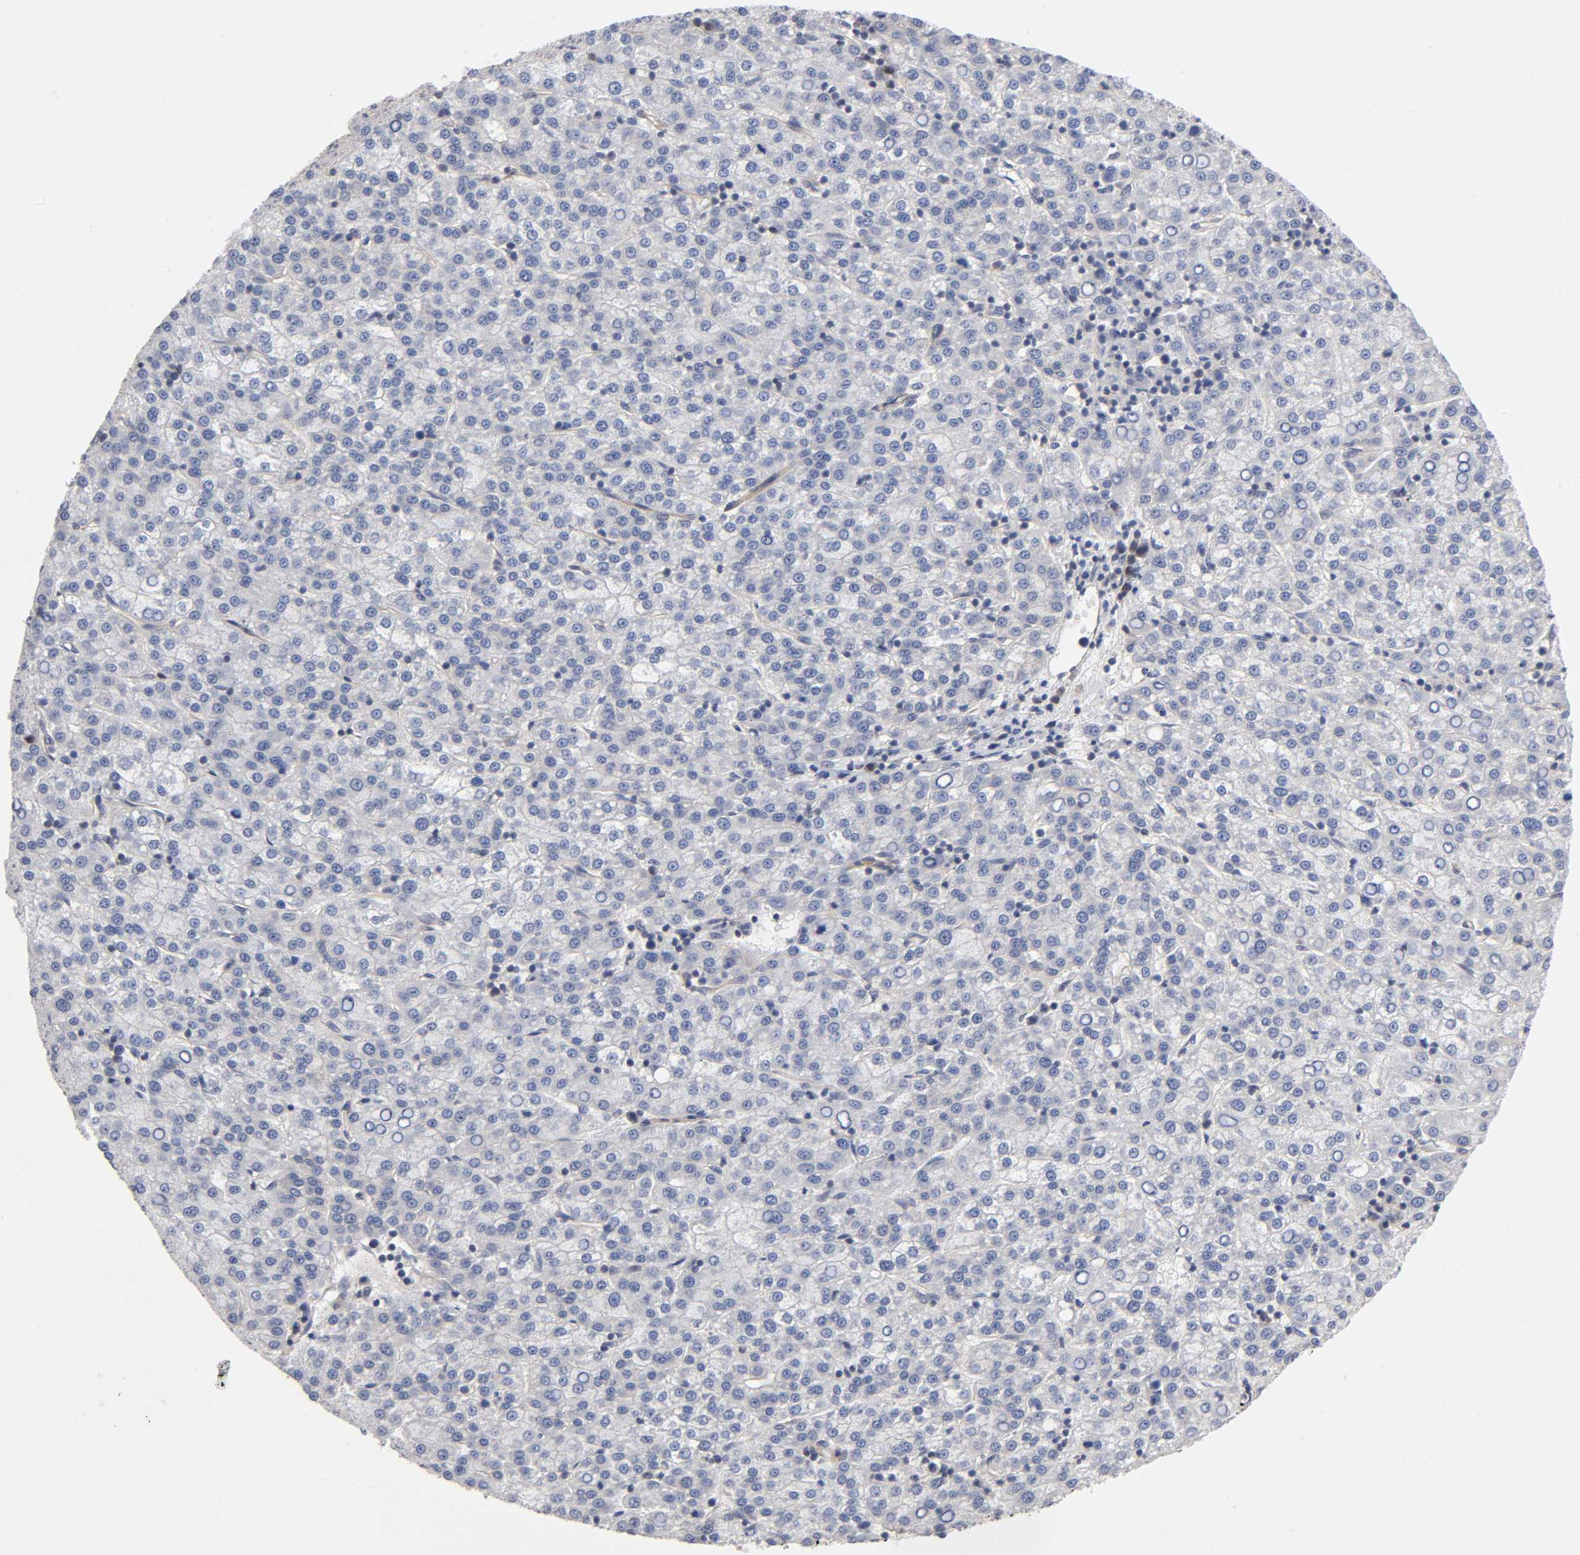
{"staining": {"intensity": "negative", "quantity": "none", "location": "none"}, "tissue": "liver cancer", "cell_type": "Tumor cells", "image_type": "cancer", "snomed": [{"axis": "morphology", "description": "Carcinoma, Hepatocellular, NOS"}, {"axis": "topography", "description": "Liver"}], "caption": "This image is of liver cancer stained with IHC to label a protein in brown with the nuclei are counter-stained blue. There is no staining in tumor cells. The staining is performed using DAB (3,3'-diaminobenzidine) brown chromogen with nuclei counter-stained in using hematoxylin.", "gene": "STRN3", "patient": {"sex": "female", "age": 58}}